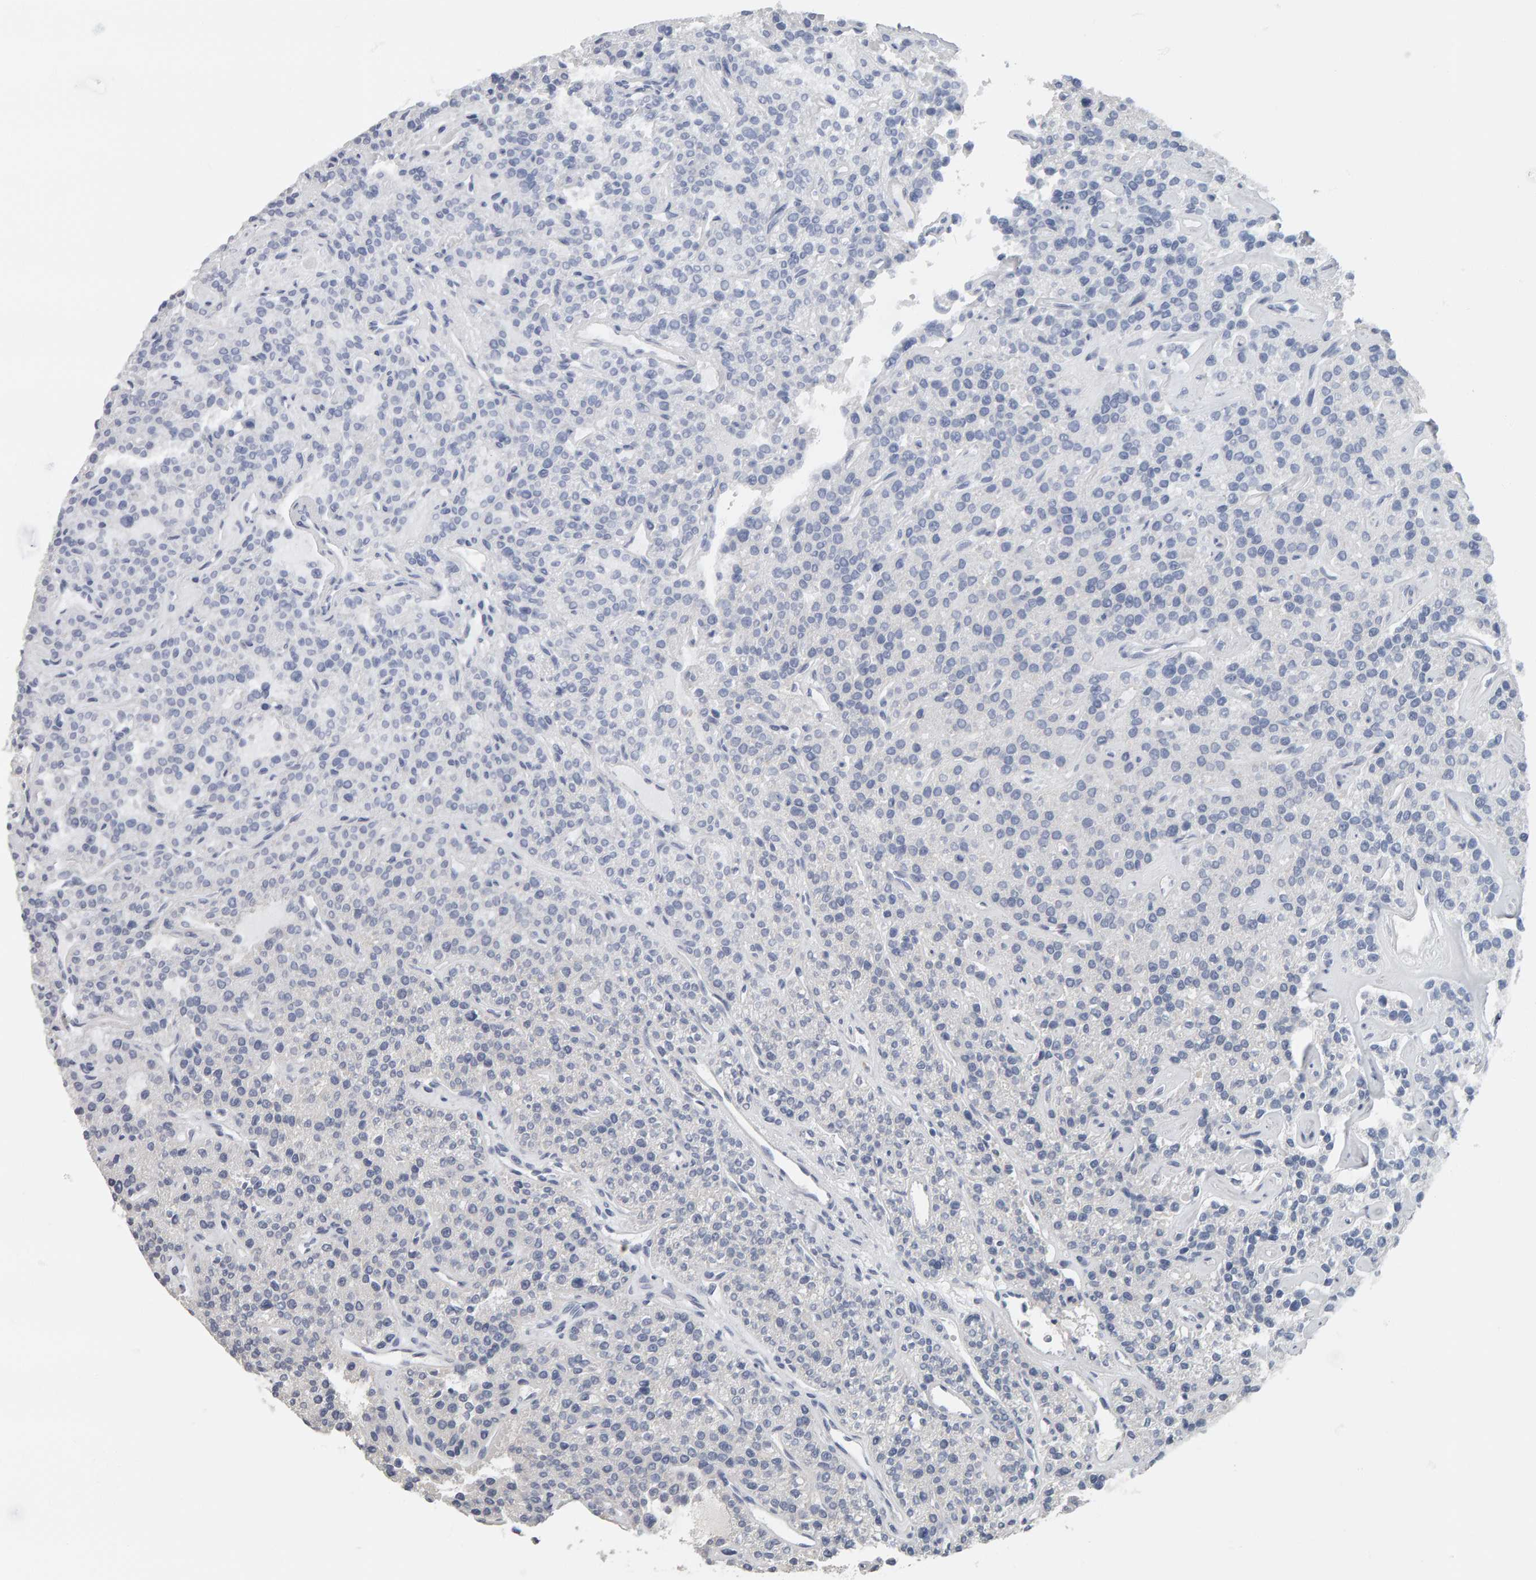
{"staining": {"intensity": "negative", "quantity": "none", "location": "none"}, "tissue": "parathyroid gland", "cell_type": "Glandular cells", "image_type": "normal", "snomed": [{"axis": "morphology", "description": "Normal tissue, NOS"}, {"axis": "topography", "description": "Parathyroid gland"}], "caption": "The immunohistochemistry histopathology image has no significant positivity in glandular cells of parathyroid gland. The staining was performed using DAB (3,3'-diaminobenzidine) to visualize the protein expression in brown, while the nuclei were stained in blue with hematoxylin (Magnification: 20x).", "gene": "ADHFE1", "patient": {"sex": "male", "age": 46}}